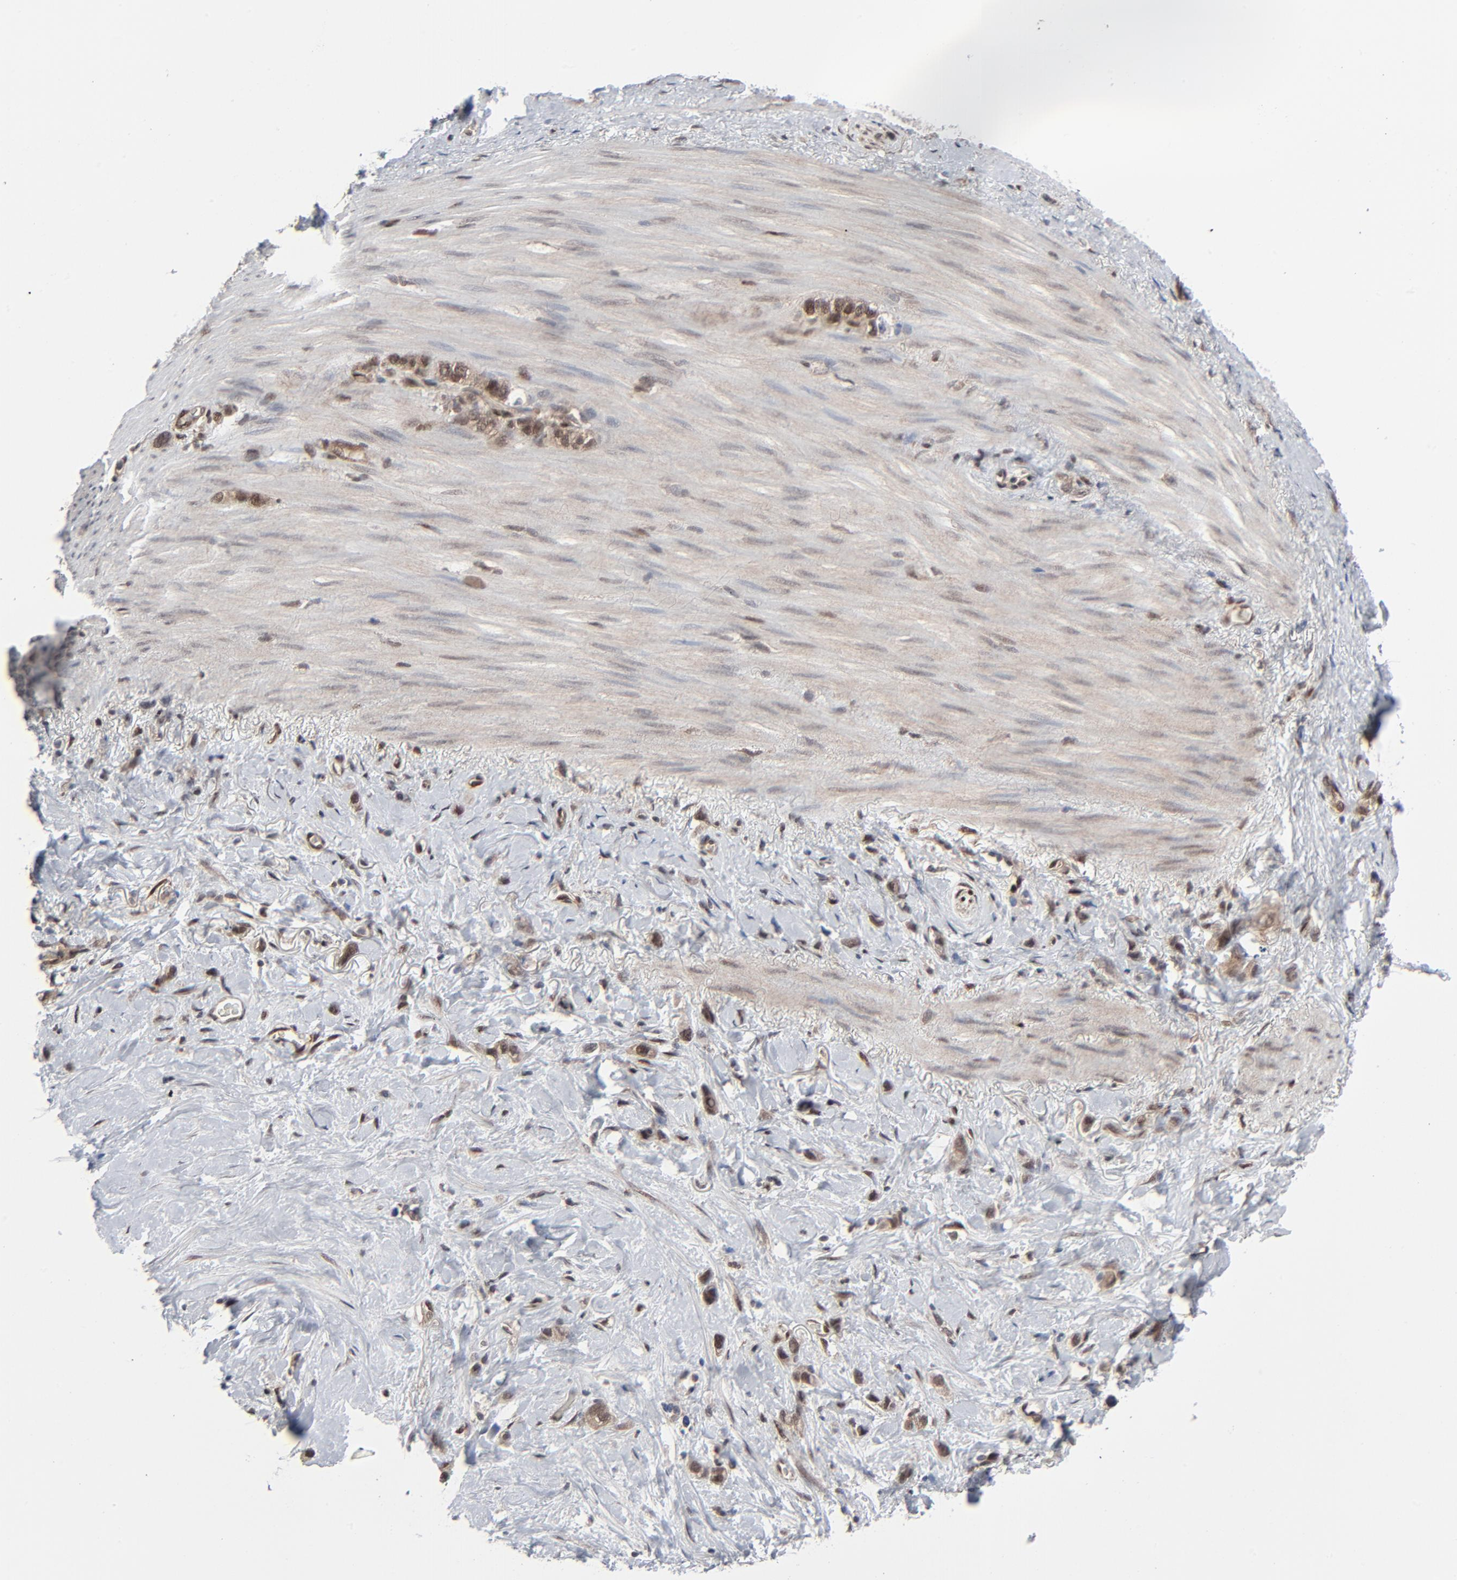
{"staining": {"intensity": "weak", "quantity": "25%-75%", "location": "cytoplasmic/membranous,nuclear"}, "tissue": "stomach cancer", "cell_type": "Tumor cells", "image_type": "cancer", "snomed": [{"axis": "morphology", "description": "Normal tissue, NOS"}, {"axis": "morphology", "description": "Adenocarcinoma, NOS"}, {"axis": "morphology", "description": "Adenocarcinoma, High grade"}, {"axis": "topography", "description": "Stomach, upper"}, {"axis": "topography", "description": "Stomach"}], "caption": "Protein staining exhibits weak cytoplasmic/membranous and nuclear staining in about 25%-75% of tumor cells in stomach cancer. The staining was performed using DAB to visualize the protein expression in brown, while the nuclei were stained in blue with hematoxylin (Magnification: 20x).", "gene": "AKT1", "patient": {"sex": "female", "age": 65}}